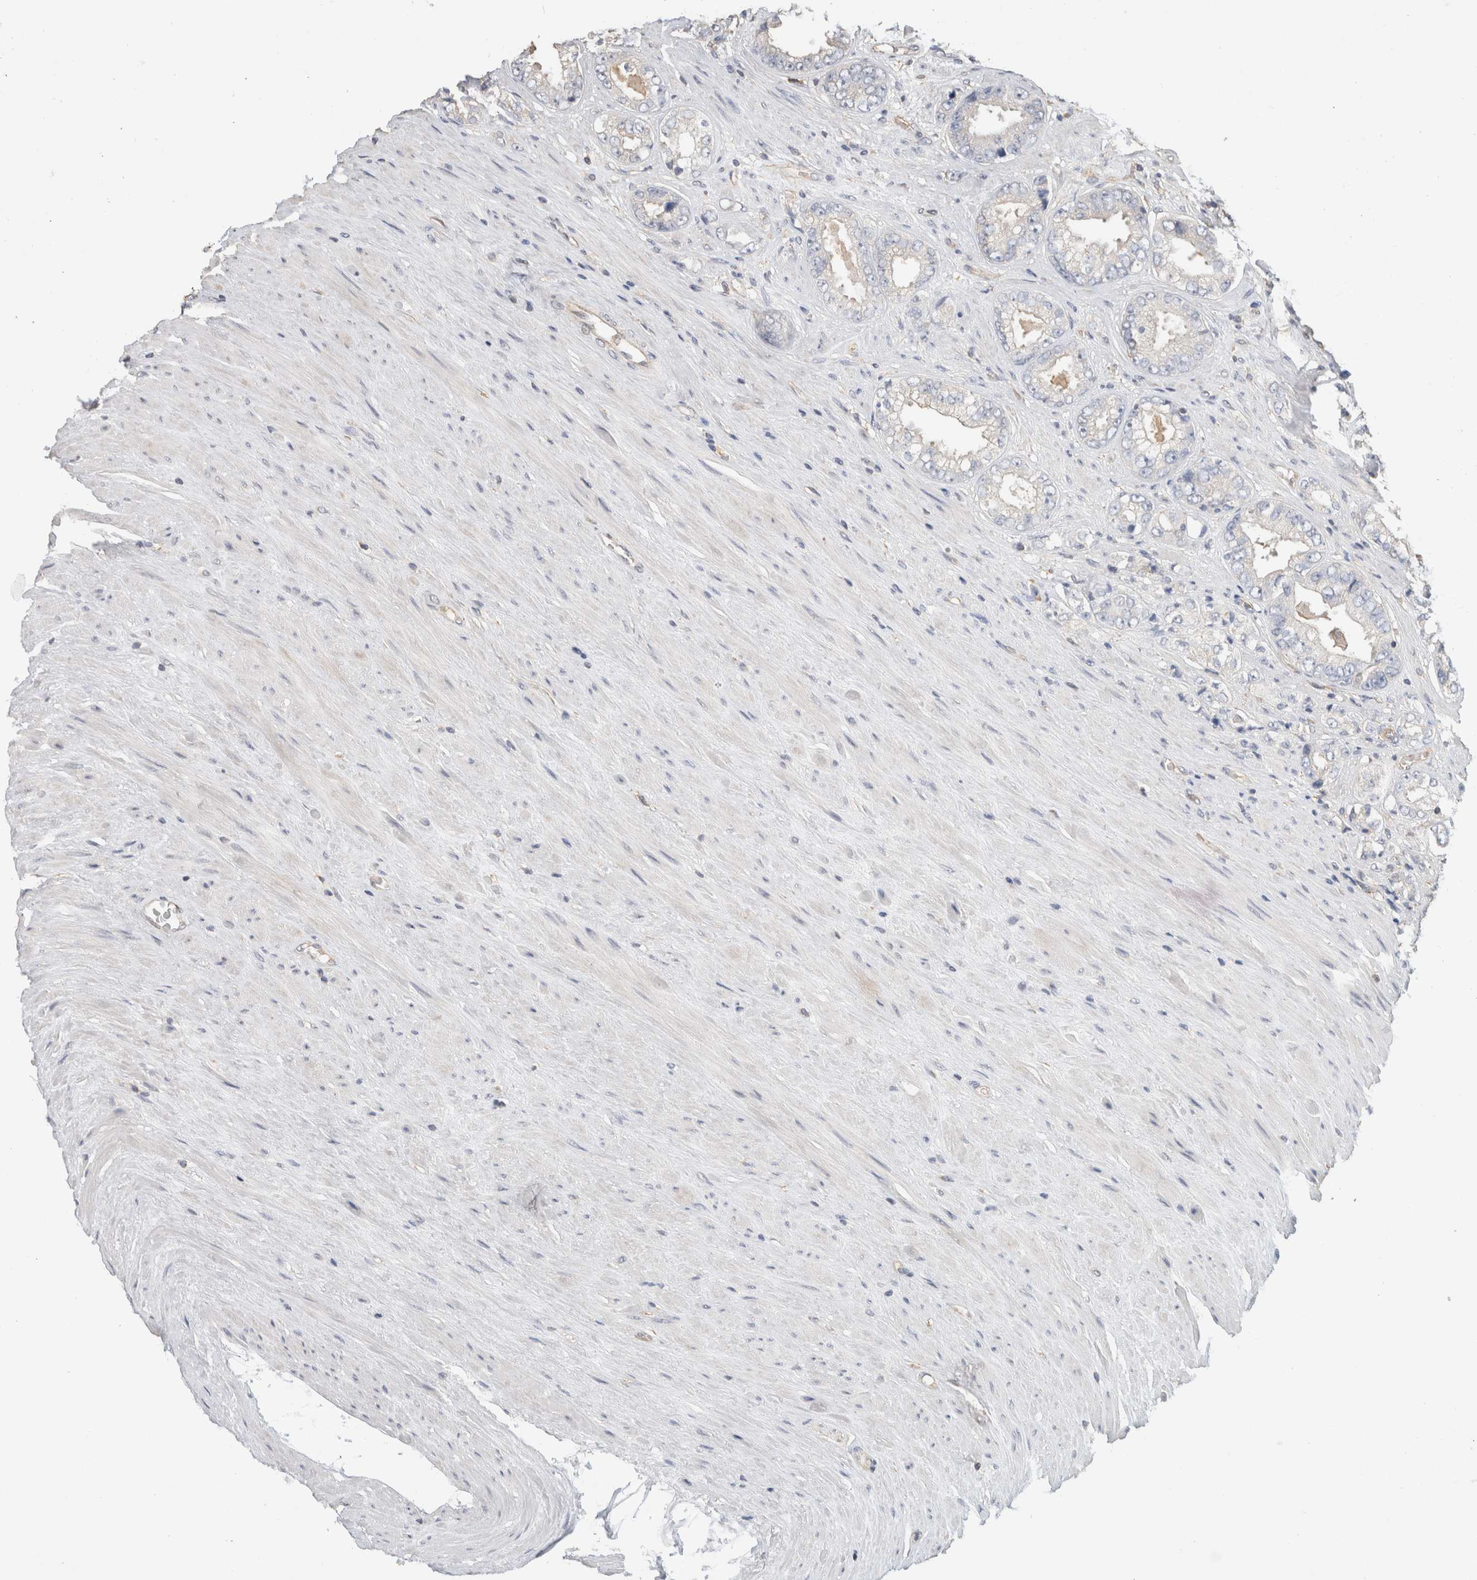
{"staining": {"intensity": "negative", "quantity": "none", "location": "none"}, "tissue": "prostate cancer", "cell_type": "Tumor cells", "image_type": "cancer", "snomed": [{"axis": "morphology", "description": "Adenocarcinoma, High grade"}, {"axis": "topography", "description": "Prostate"}], "caption": "Human prostate adenocarcinoma (high-grade) stained for a protein using IHC demonstrates no expression in tumor cells.", "gene": "CFAP418", "patient": {"sex": "male", "age": 61}}